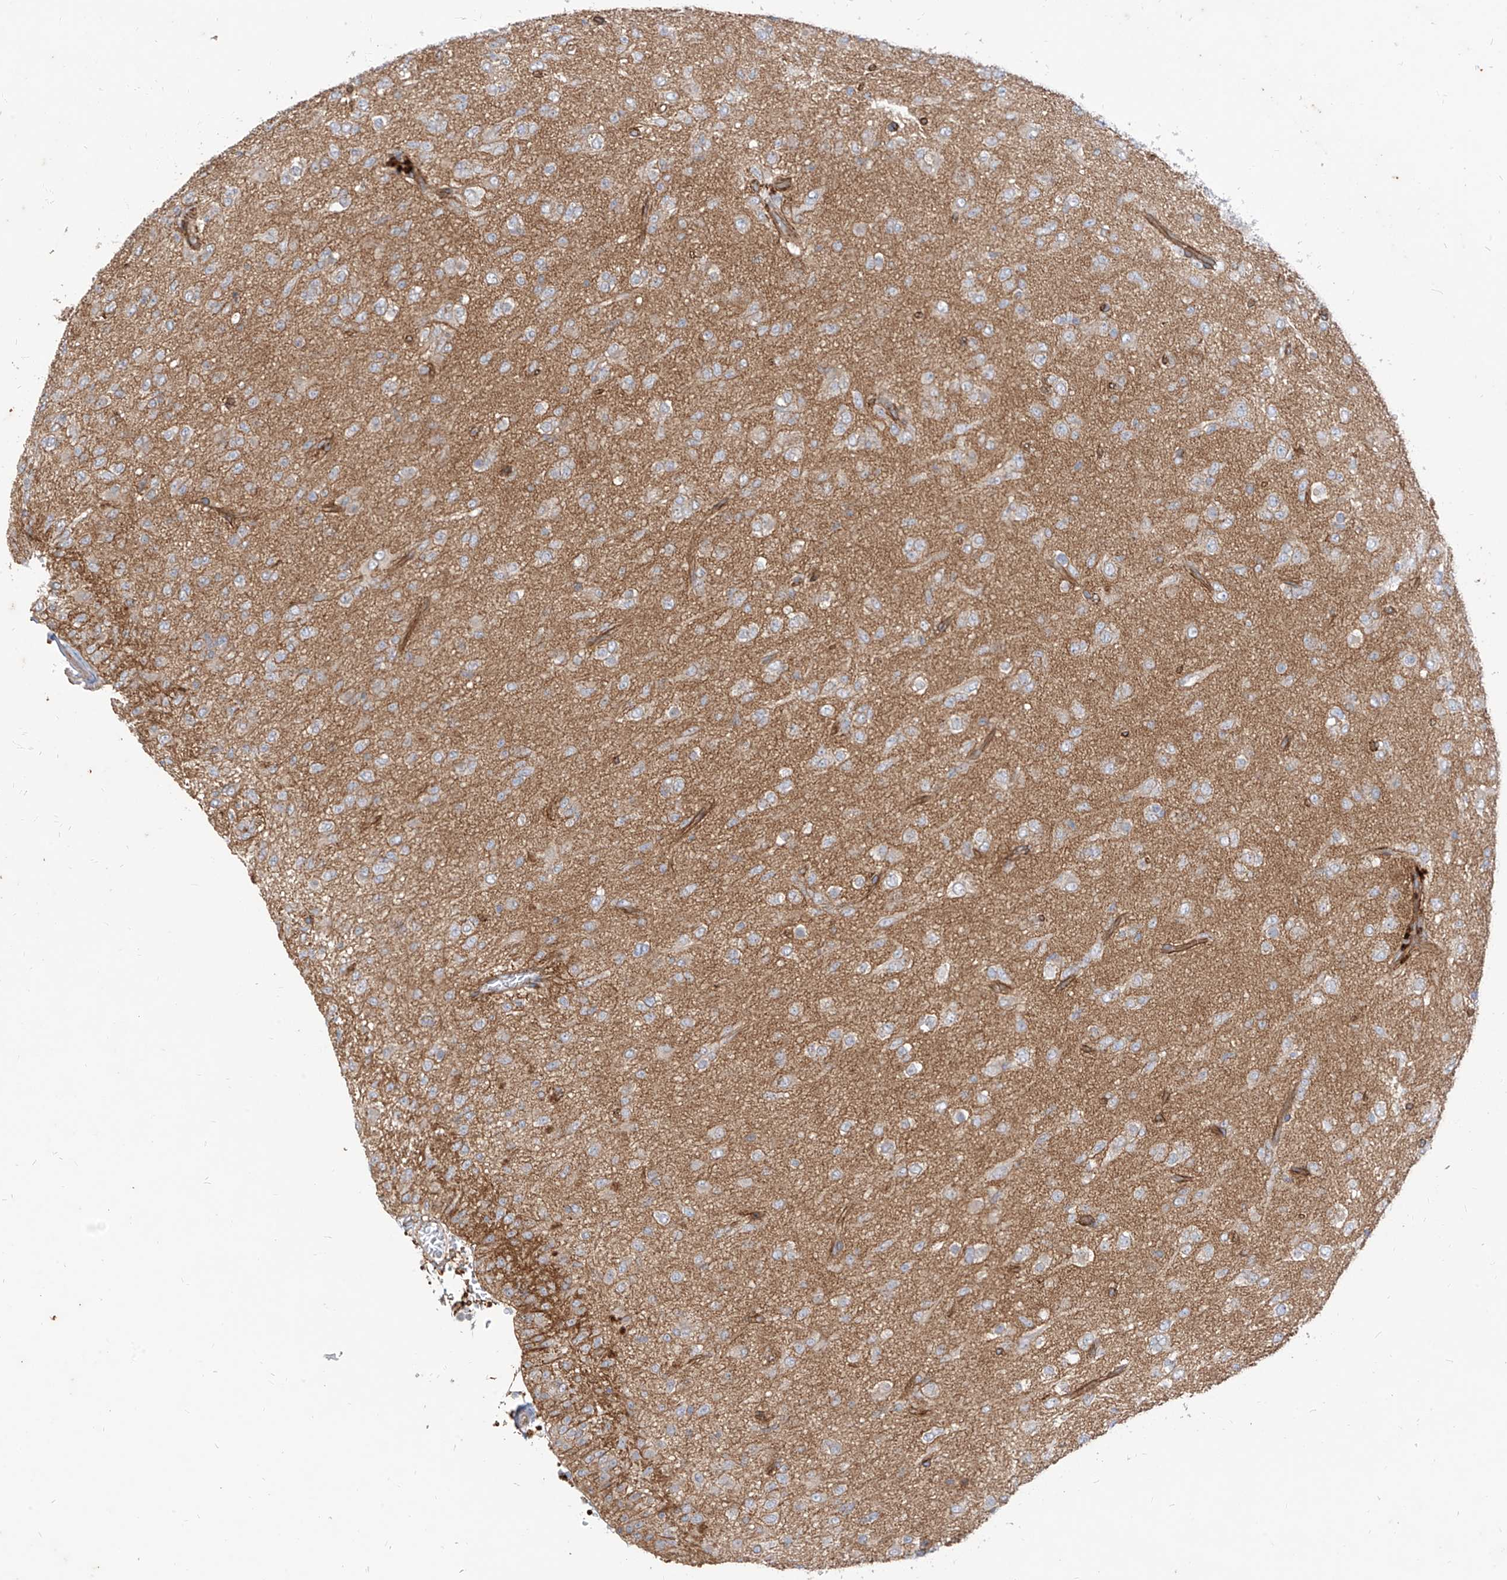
{"staining": {"intensity": "negative", "quantity": "none", "location": "none"}, "tissue": "glioma", "cell_type": "Tumor cells", "image_type": "cancer", "snomed": [{"axis": "morphology", "description": "Glioma, malignant, Low grade"}, {"axis": "topography", "description": "Brain"}], "caption": "Immunohistochemistry image of neoplastic tissue: human malignant glioma (low-grade) stained with DAB (3,3'-diaminobenzidine) reveals no significant protein positivity in tumor cells.", "gene": "EPHX4", "patient": {"sex": "male", "age": 65}}